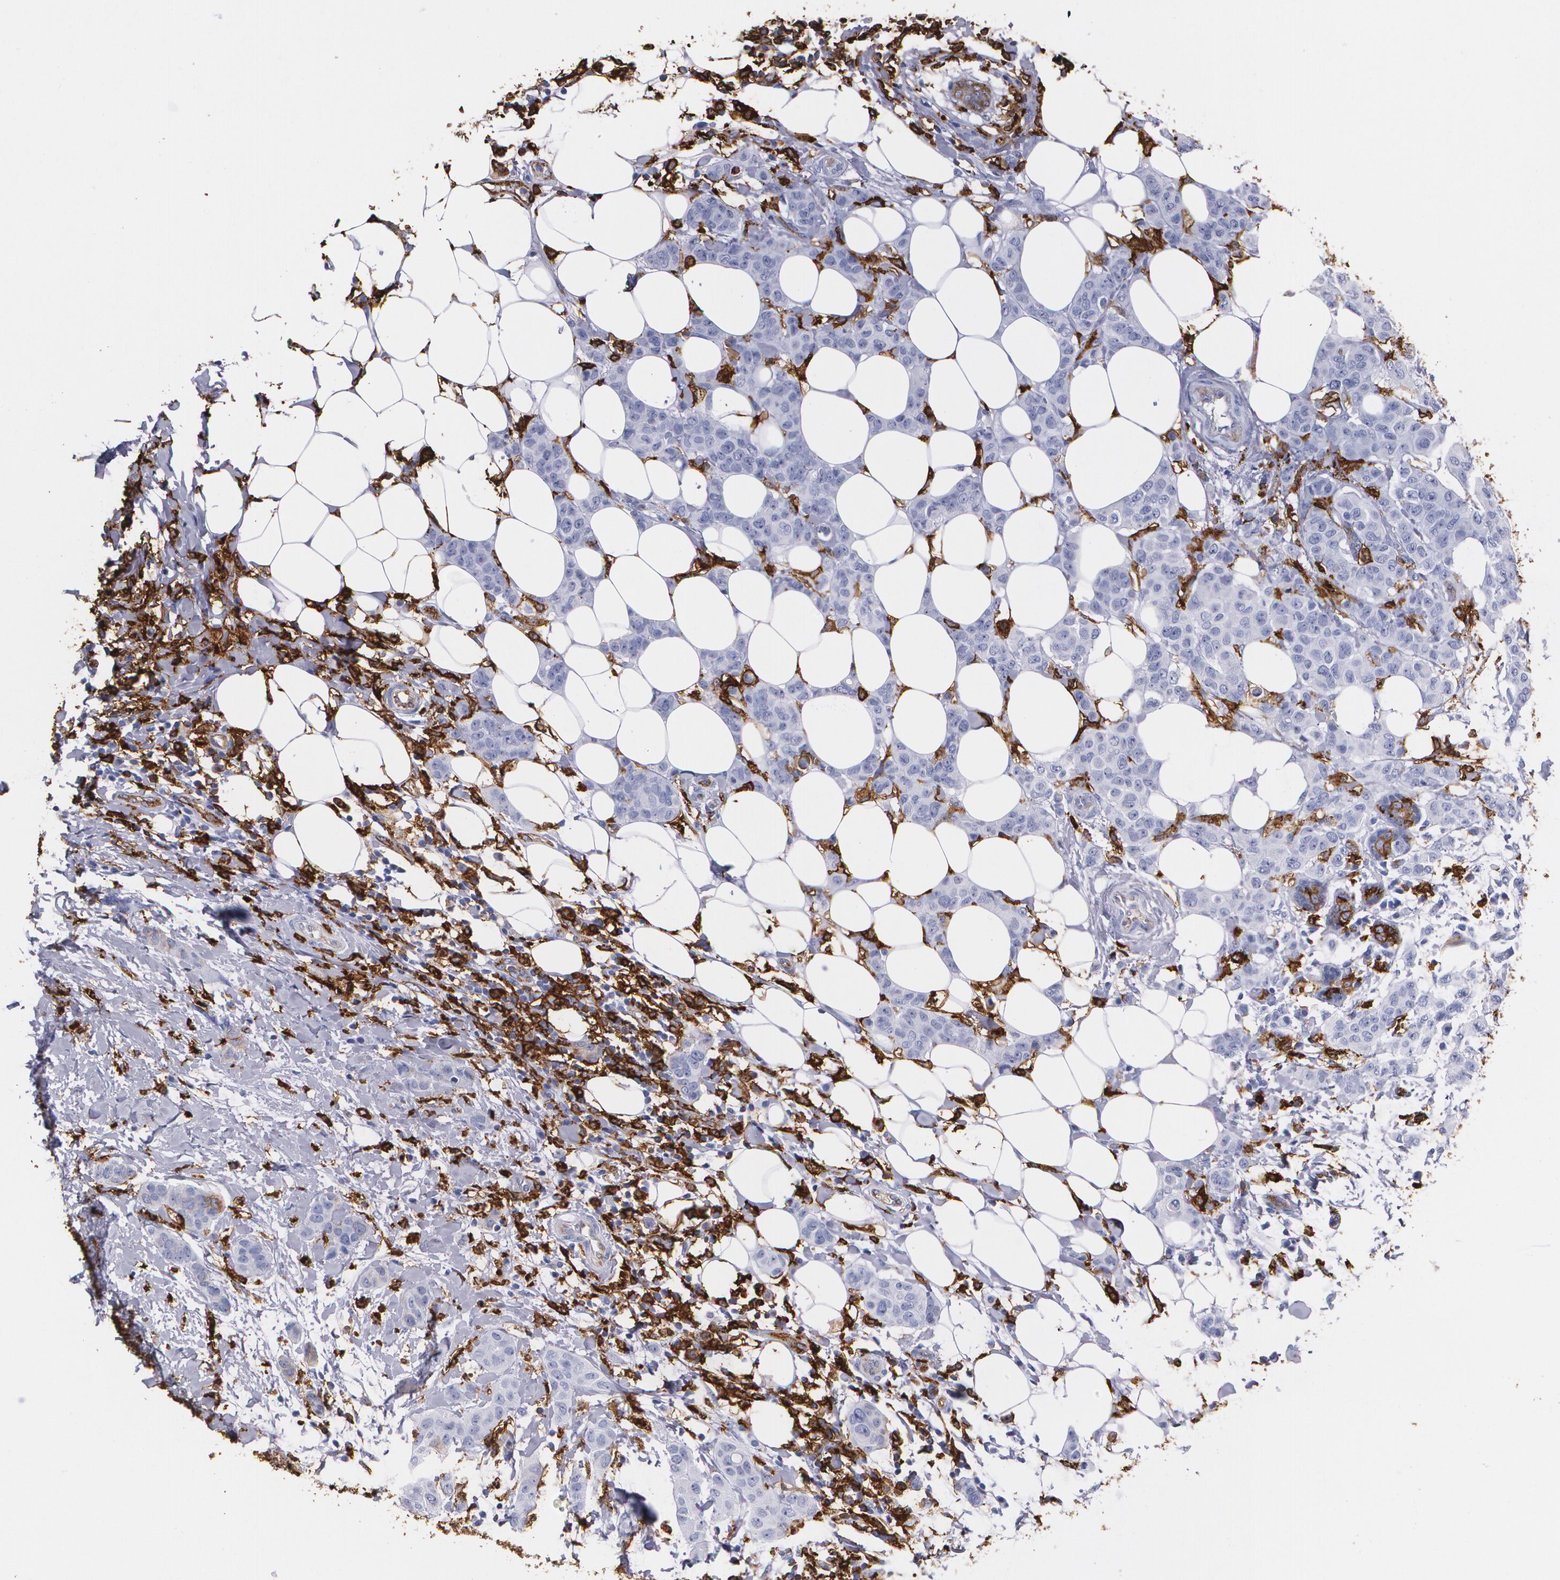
{"staining": {"intensity": "weak", "quantity": "<25%", "location": "cytoplasmic/membranous"}, "tissue": "breast cancer", "cell_type": "Tumor cells", "image_type": "cancer", "snomed": [{"axis": "morphology", "description": "Duct carcinoma"}, {"axis": "topography", "description": "Breast"}], "caption": "The micrograph displays no staining of tumor cells in breast cancer.", "gene": "HLA-DRA", "patient": {"sex": "female", "age": 40}}